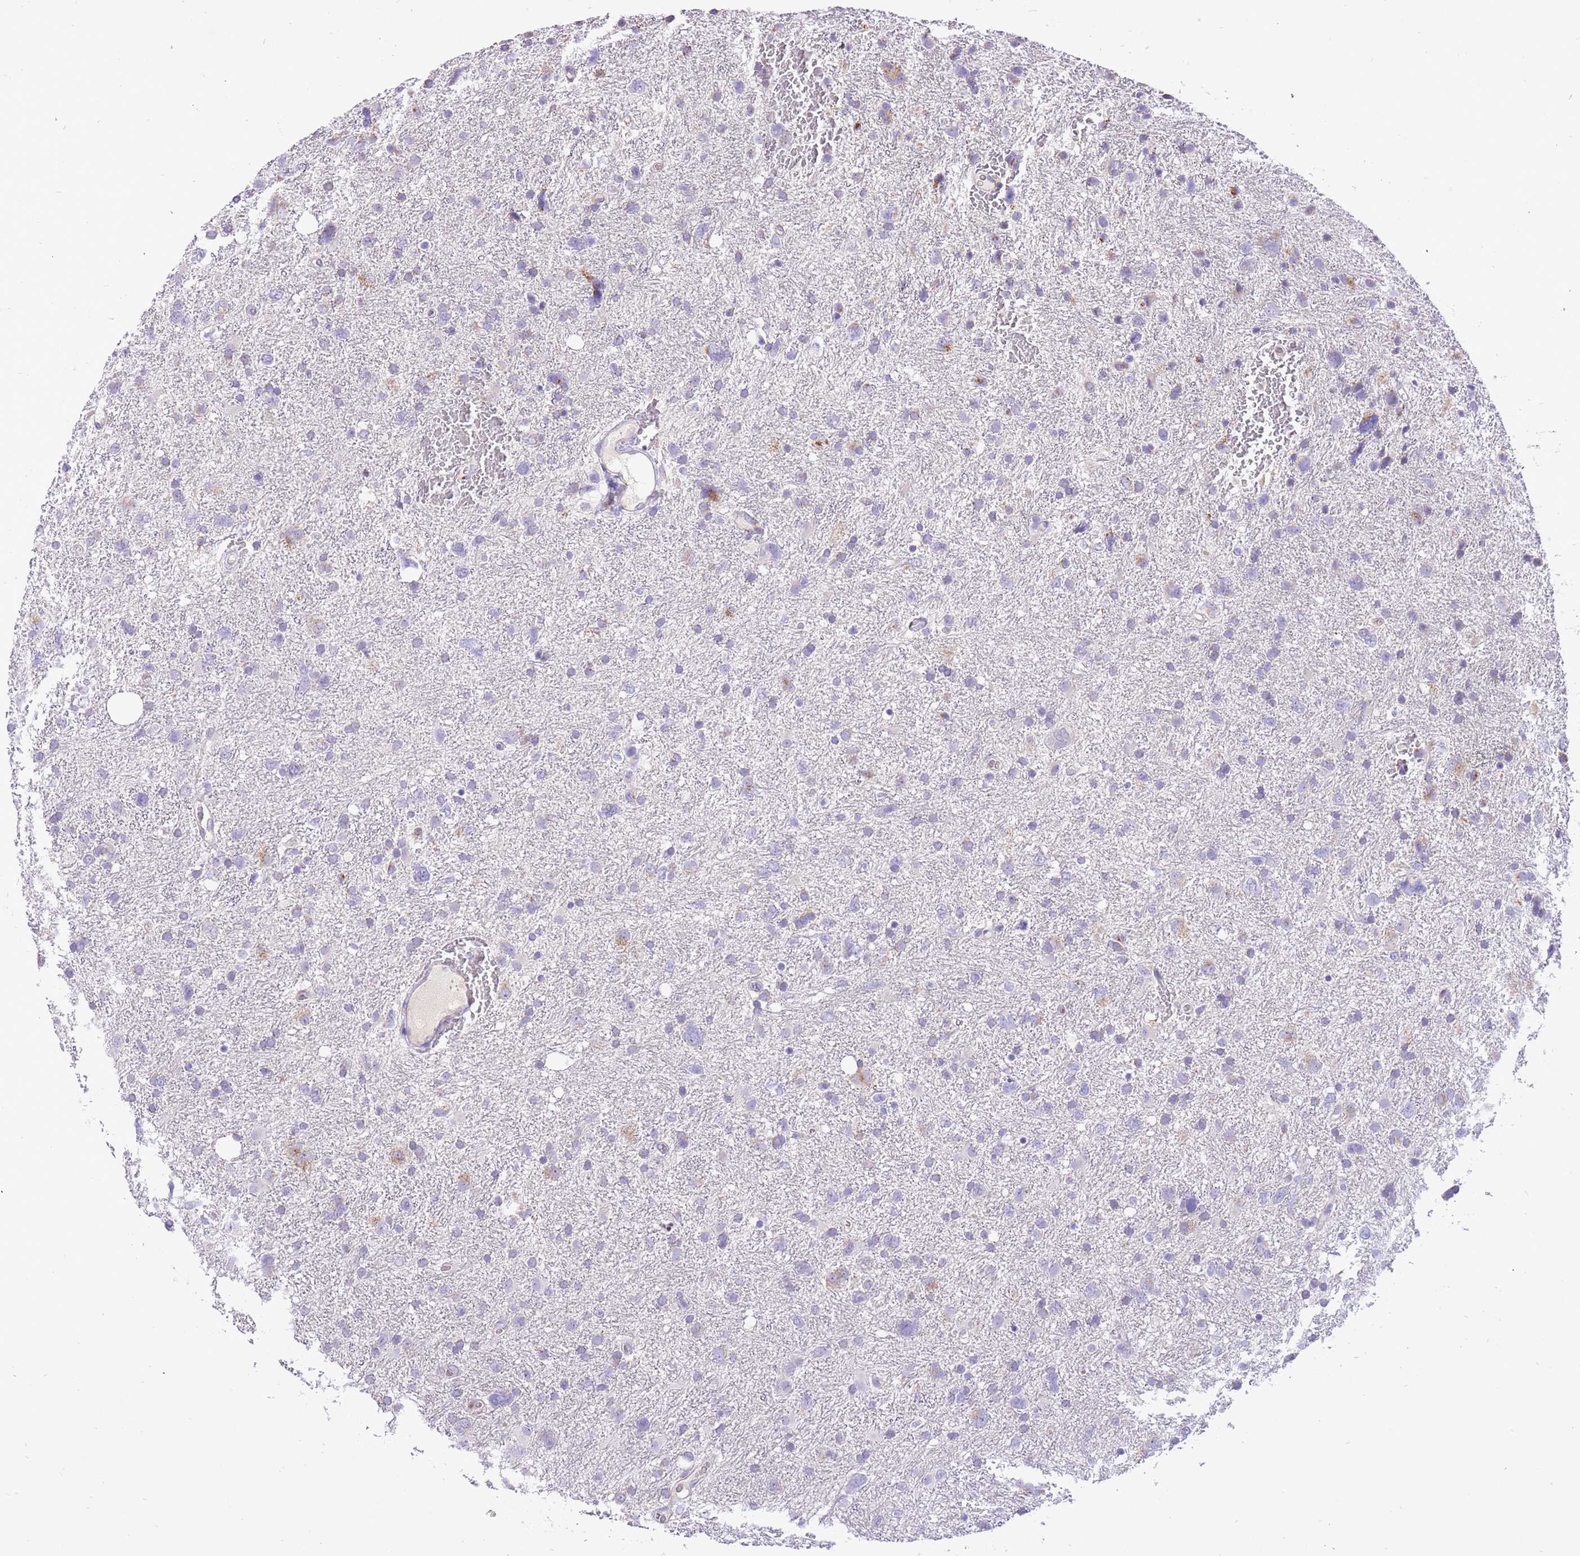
{"staining": {"intensity": "negative", "quantity": "none", "location": "none"}, "tissue": "glioma", "cell_type": "Tumor cells", "image_type": "cancer", "snomed": [{"axis": "morphology", "description": "Glioma, malignant, High grade"}, {"axis": "topography", "description": "Brain"}], "caption": "Immunohistochemical staining of human high-grade glioma (malignant) exhibits no significant staining in tumor cells.", "gene": "COX17", "patient": {"sex": "male", "age": 61}}